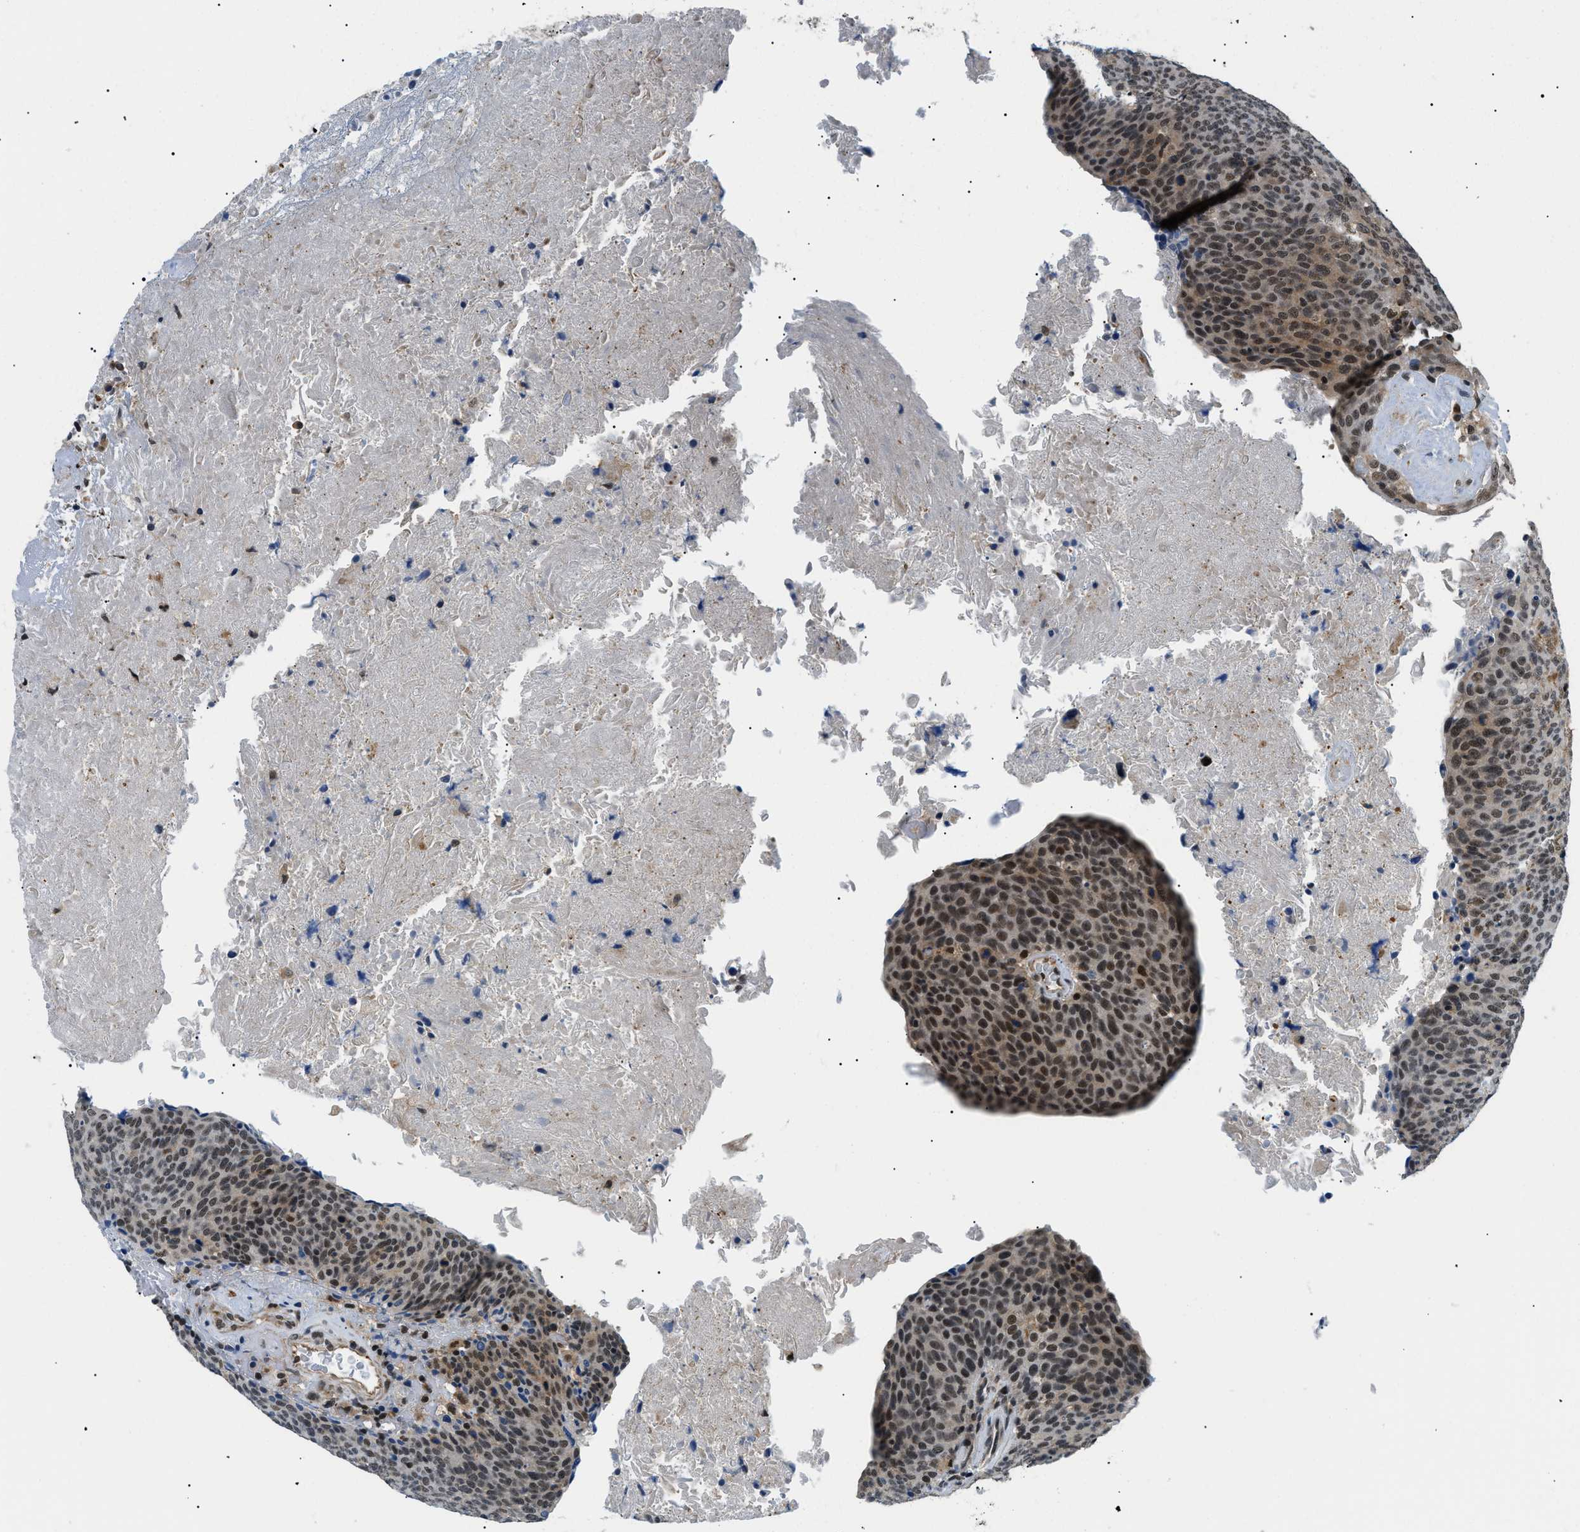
{"staining": {"intensity": "strong", "quantity": ">75%", "location": "cytoplasmic/membranous,nuclear"}, "tissue": "head and neck cancer", "cell_type": "Tumor cells", "image_type": "cancer", "snomed": [{"axis": "morphology", "description": "Squamous cell carcinoma, NOS"}, {"axis": "morphology", "description": "Squamous cell carcinoma, metastatic, NOS"}, {"axis": "topography", "description": "Lymph node"}, {"axis": "topography", "description": "Head-Neck"}], "caption": "Immunohistochemical staining of squamous cell carcinoma (head and neck) shows high levels of strong cytoplasmic/membranous and nuclear staining in about >75% of tumor cells.", "gene": "RBM15", "patient": {"sex": "male", "age": 62}}